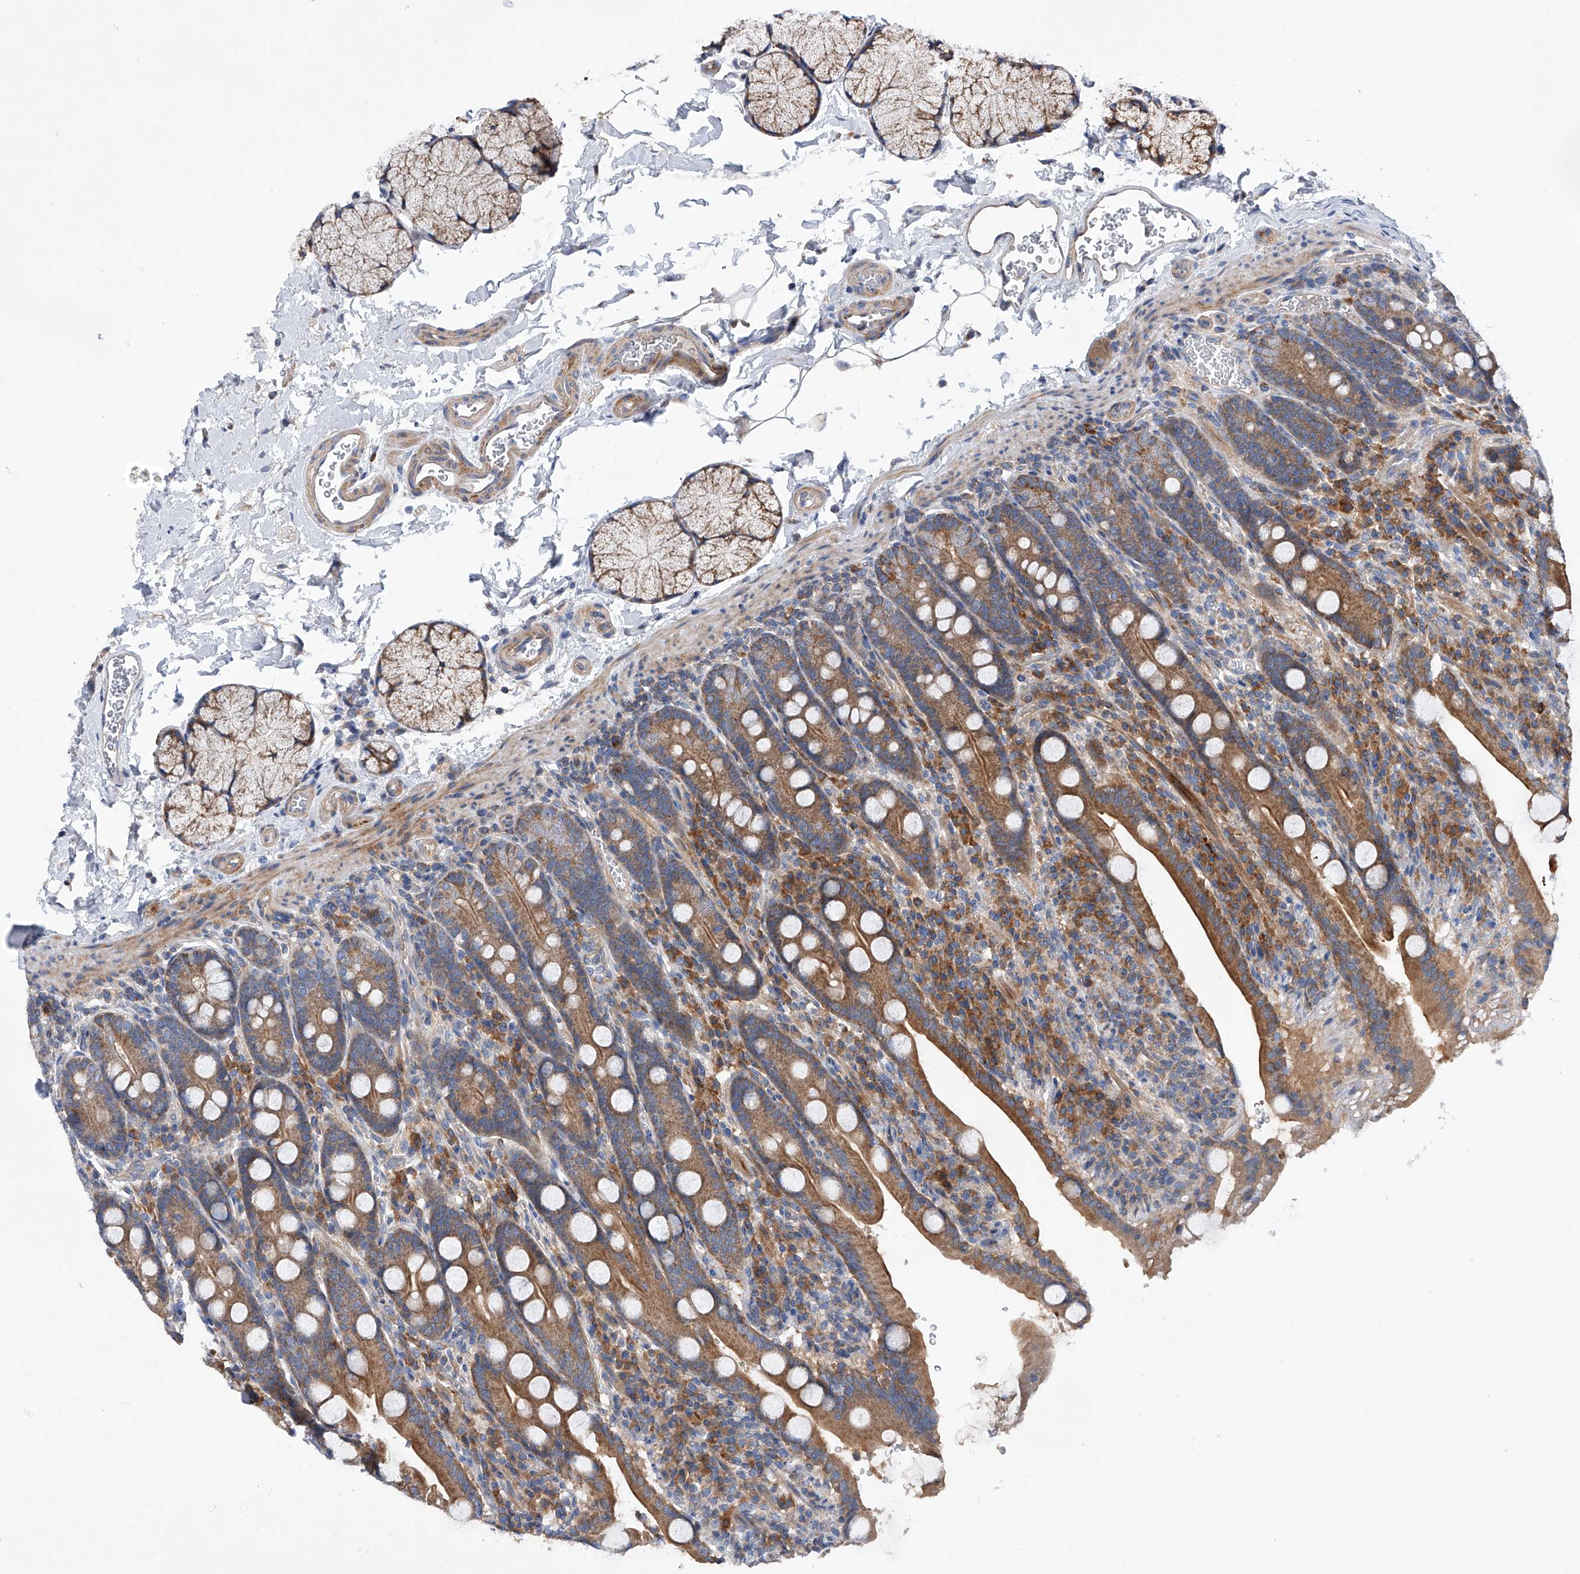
{"staining": {"intensity": "moderate", "quantity": ">75%", "location": "cytoplasmic/membranous"}, "tissue": "duodenum", "cell_type": "Glandular cells", "image_type": "normal", "snomed": [{"axis": "morphology", "description": "Normal tissue, NOS"}, {"axis": "topography", "description": "Duodenum"}], "caption": "IHC image of normal duodenum stained for a protein (brown), which shows medium levels of moderate cytoplasmic/membranous expression in approximately >75% of glandular cells.", "gene": "MLYCD", "patient": {"sex": "male", "age": 35}}